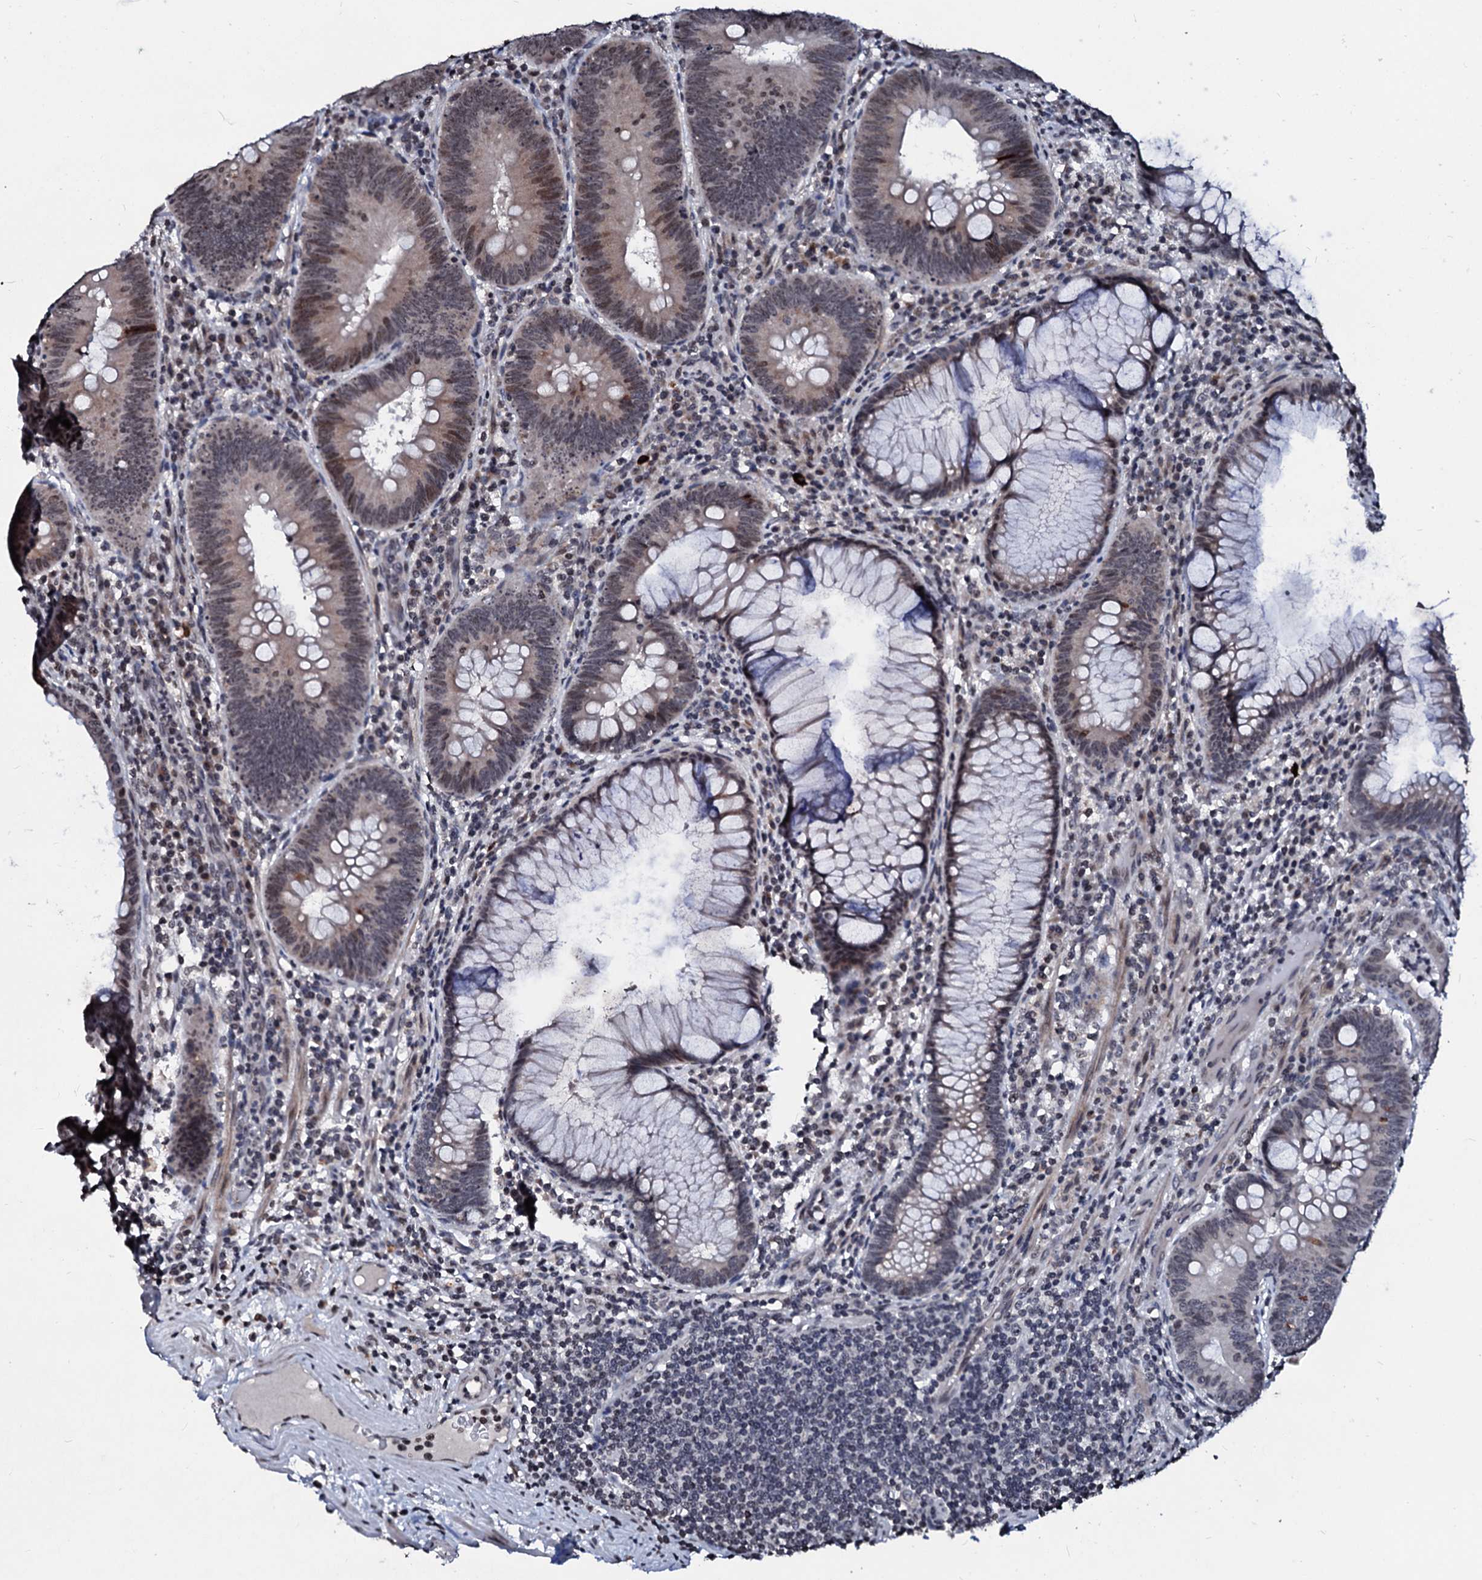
{"staining": {"intensity": "moderate", "quantity": ">75%", "location": "cytoplasmic/membranous,nuclear"}, "tissue": "colorectal cancer", "cell_type": "Tumor cells", "image_type": "cancer", "snomed": [{"axis": "morphology", "description": "Adenocarcinoma, NOS"}, {"axis": "topography", "description": "Rectum"}], "caption": "Immunohistochemistry (IHC) photomicrograph of neoplastic tissue: human colorectal cancer stained using IHC exhibits medium levels of moderate protein expression localized specifically in the cytoplasmic/membranous and nuclear of tumor cells, appearing as a cytoplasmic/membranous and nuclear brown color.", "gene": "LSM11", "patient": {"sex": "female", "age": 75}}